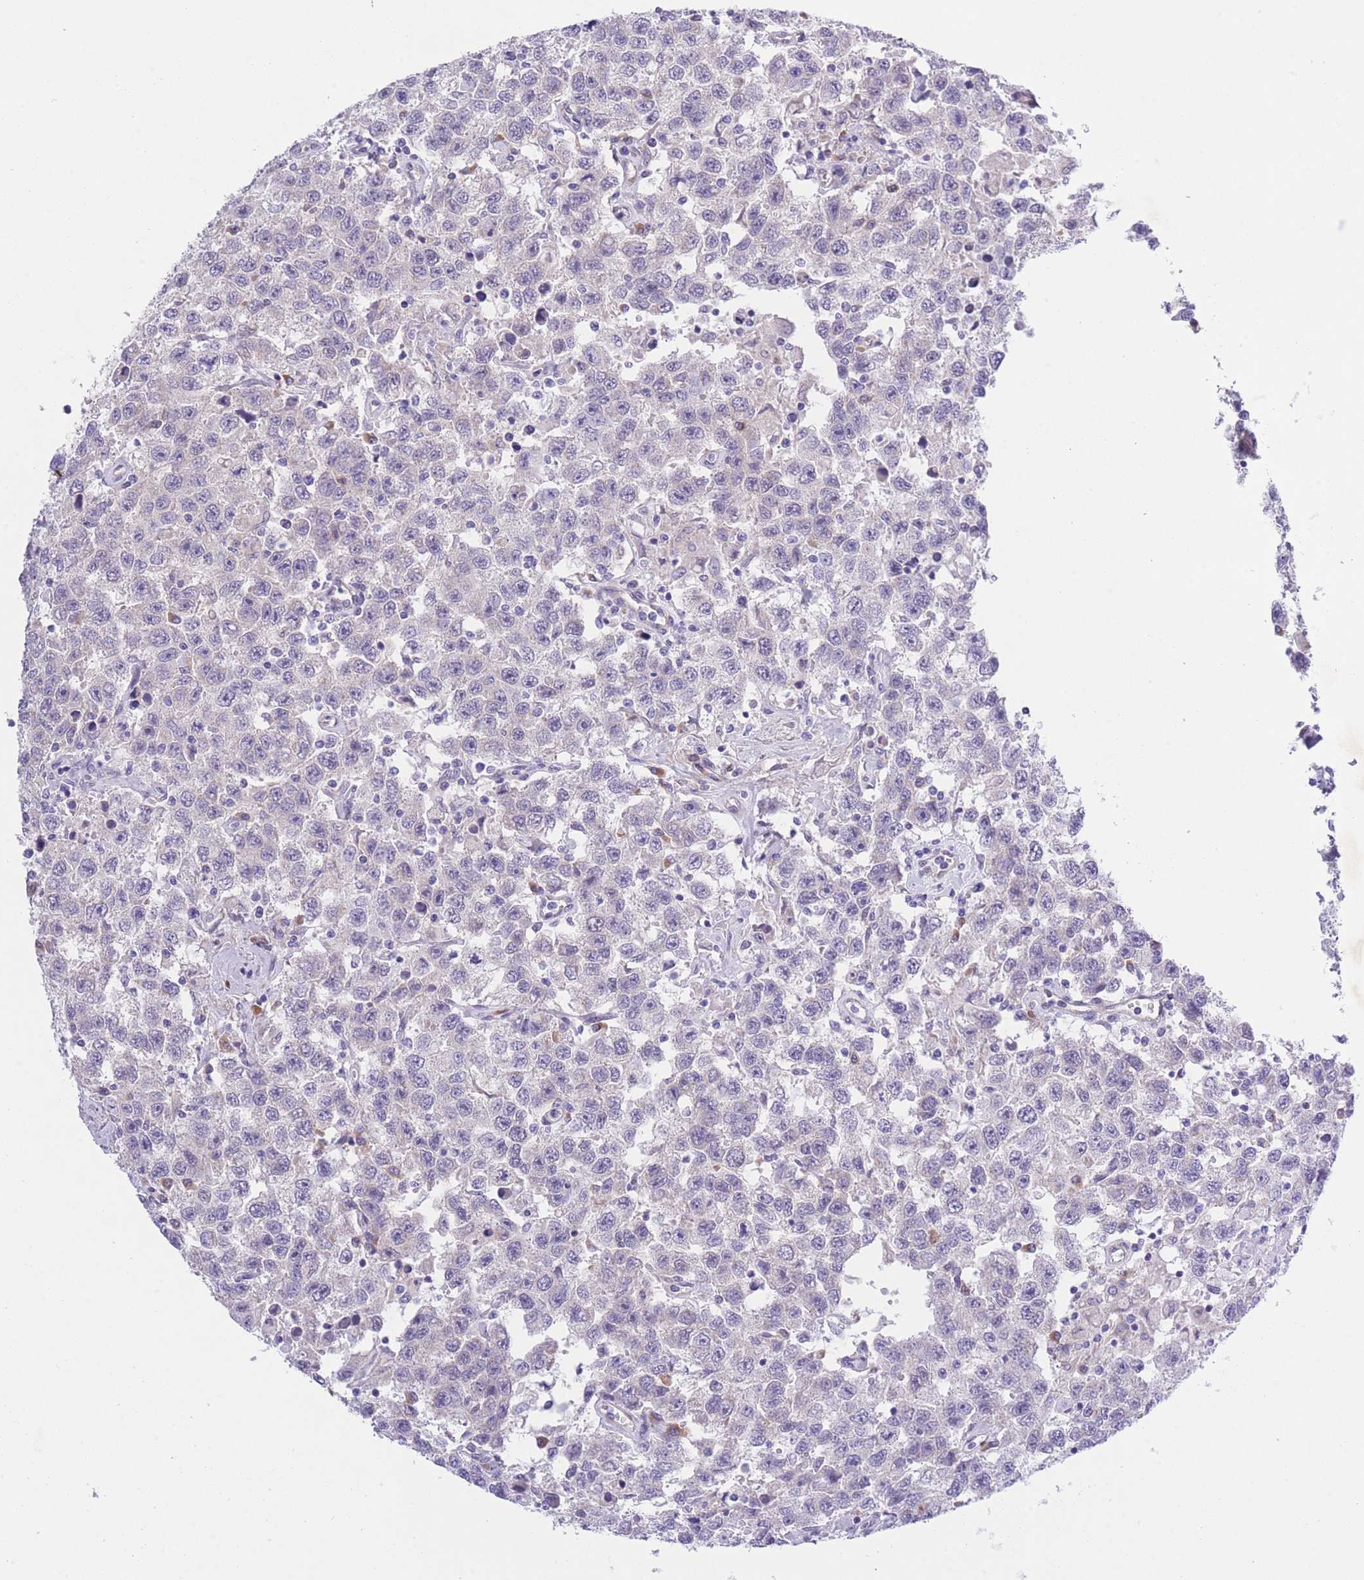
{"staining": {"intensity": "negative", "quantity": "none", "location": "none"}, "tissue": "testis cancer", "cell_type": "Tumor cells", "image_type": "cancer", "snomed": [{"axis": "morphology", "description": "Seminoma, NOS"}, {"axis": "topography", "description": "Testis"}], "caption": "Seminoma (testis) was stained to show a protein in brown. There is no significant staining in tumor cells.", "gene": "WWOX", "patient": {"sex": "male", "age": 41}}